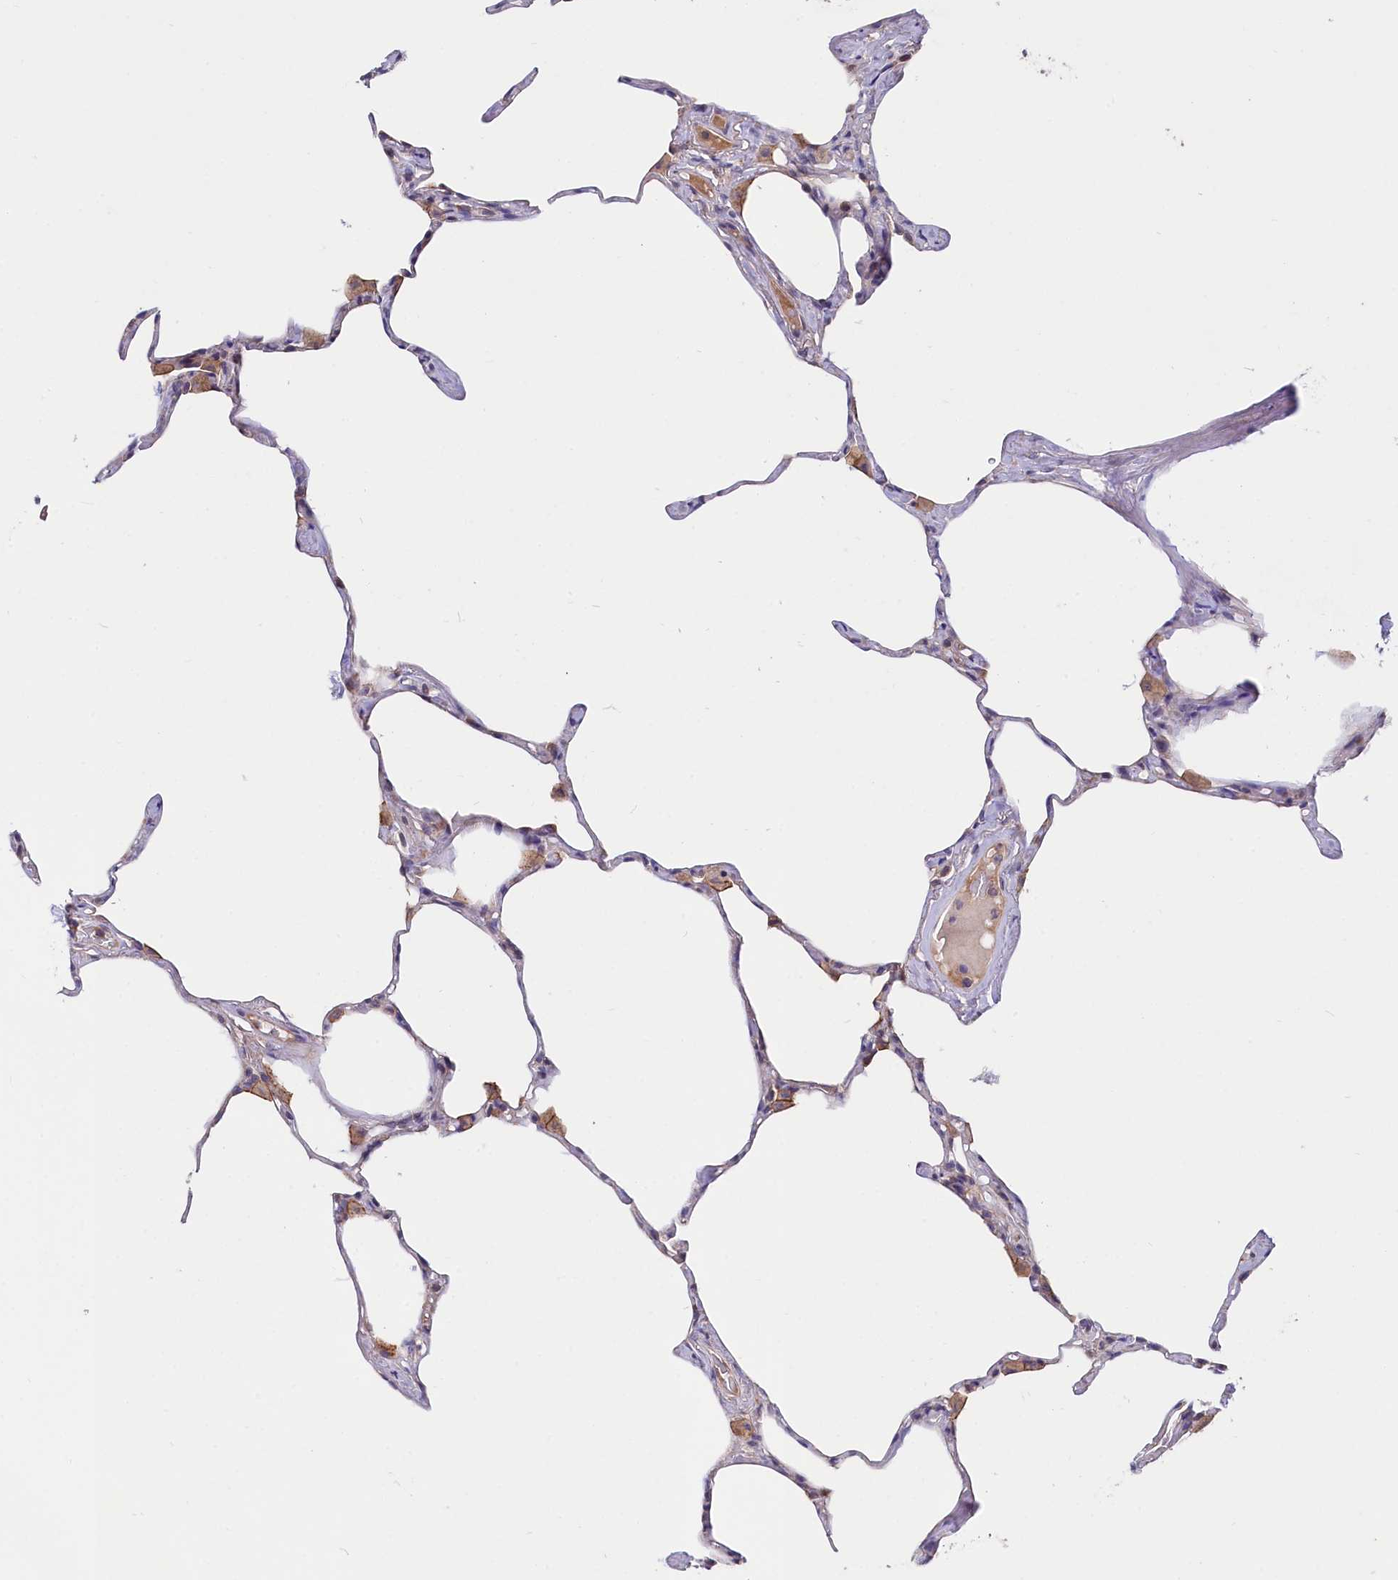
{"staining": {"intensity": "moderate", "quantity": "<25%", "location": "cytoplasmic/membranous"}, "tissue": "lung", "cell_type": "Alveolar cells", "image_type": "normal", "snomed": [{"axis": "morphology", "description": "Normal tissue, NOS"}, {"axis": "topography", "description": "Lung"}], "caption": "Immunohistochemical staining of normal human lung demonstrates moderate cytoplasmic/membranous protein expression in approximately <25% of alveolar cells.", "gene": "RPUSD3", "patient": {"sex": "male", "age": 65}}